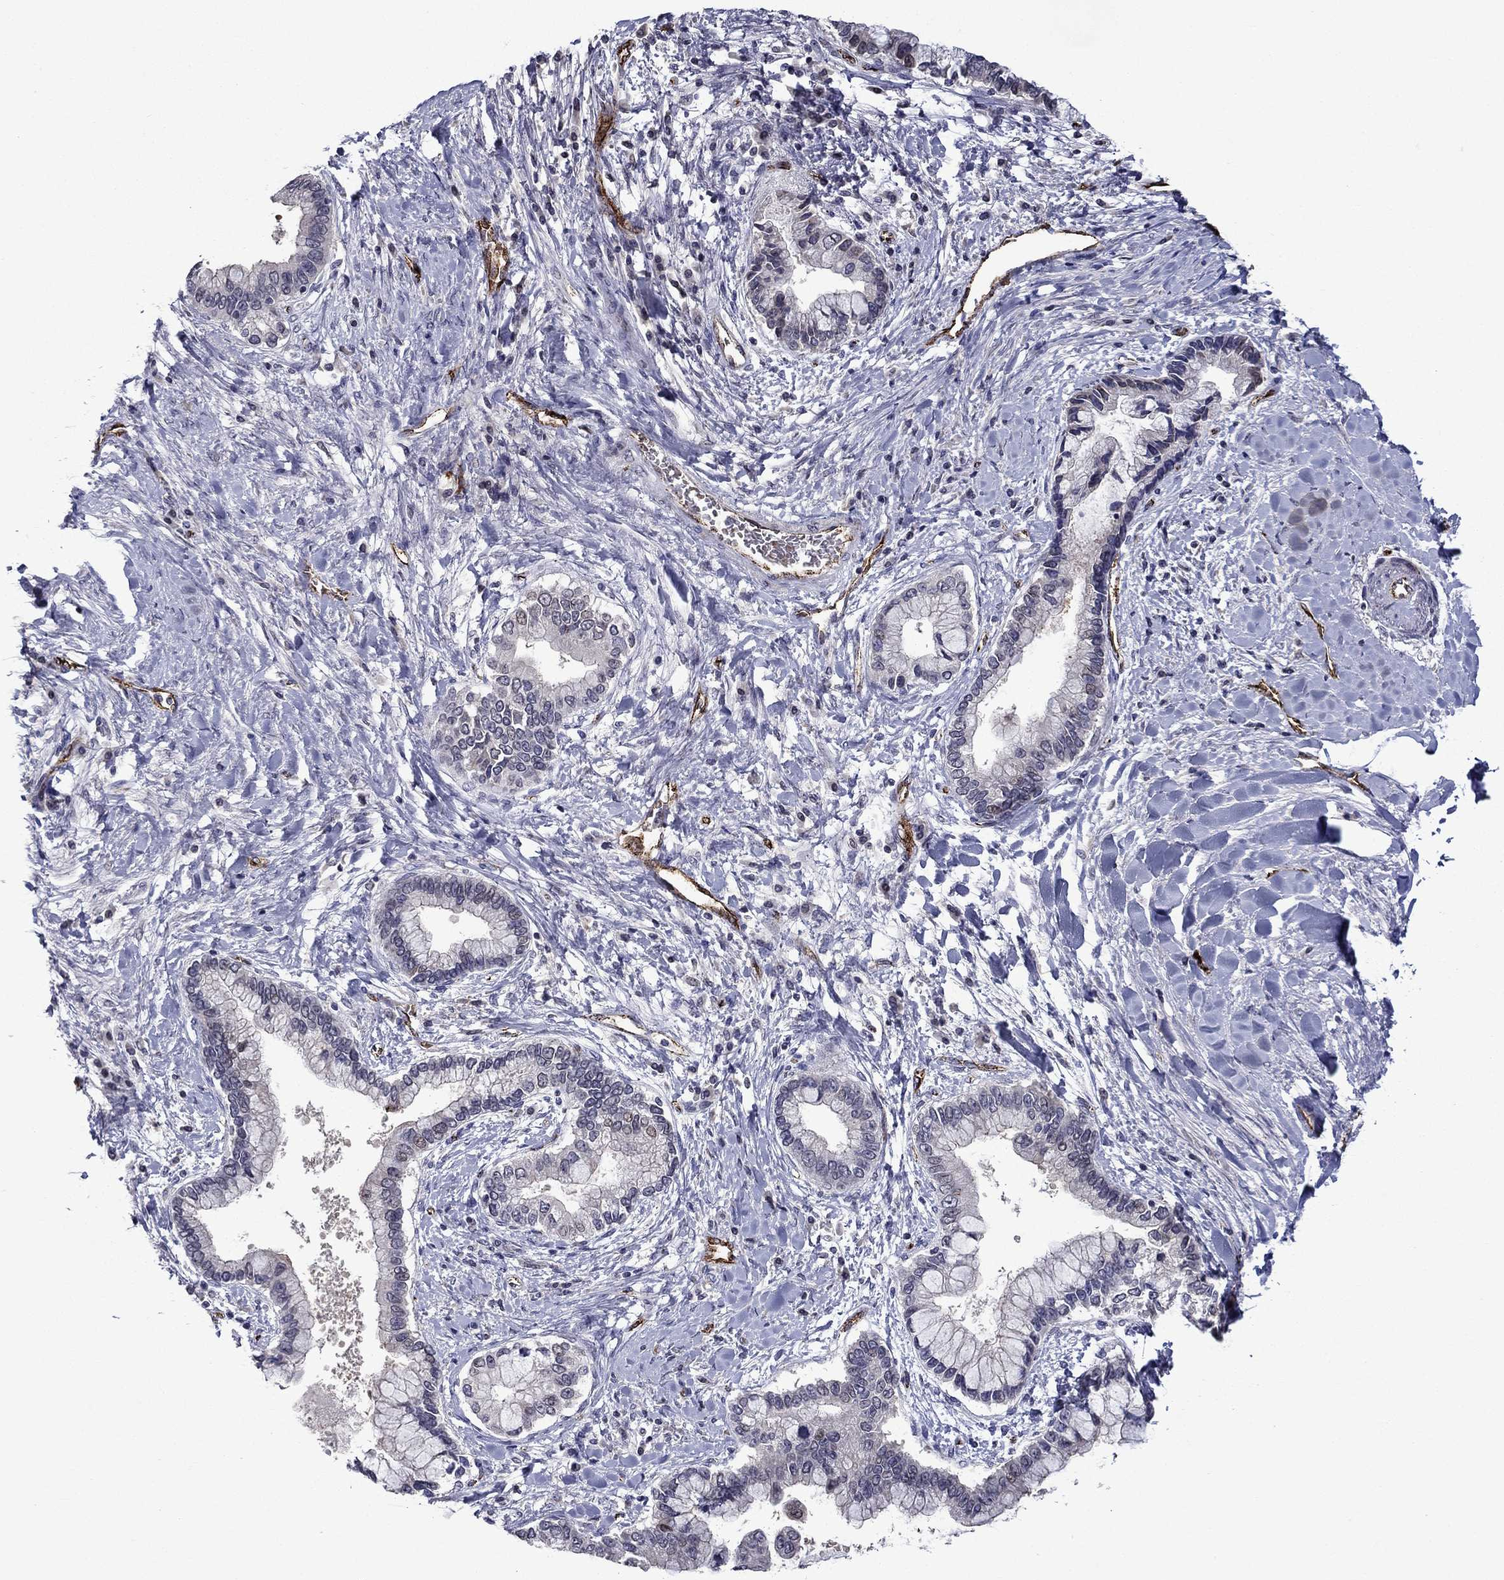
{"staining": {"intensity": "negative", "quantity": "none", "location": "none"}, "tissue": "liver cancer", "cell_type": "Tumor cells", "image_type": "cancer", "snomed": [{"axis": "morphology", "description": "Cholangiocarcinoma"}, {"axis": "topography", "description": "Liver"}], "caption": "This is an IHC image of human liver cholangiocarcinoma. There is no positivity in tumor cells.", "gene": "SLITRK1", "patient": {"sex": "male", "age": 50}}